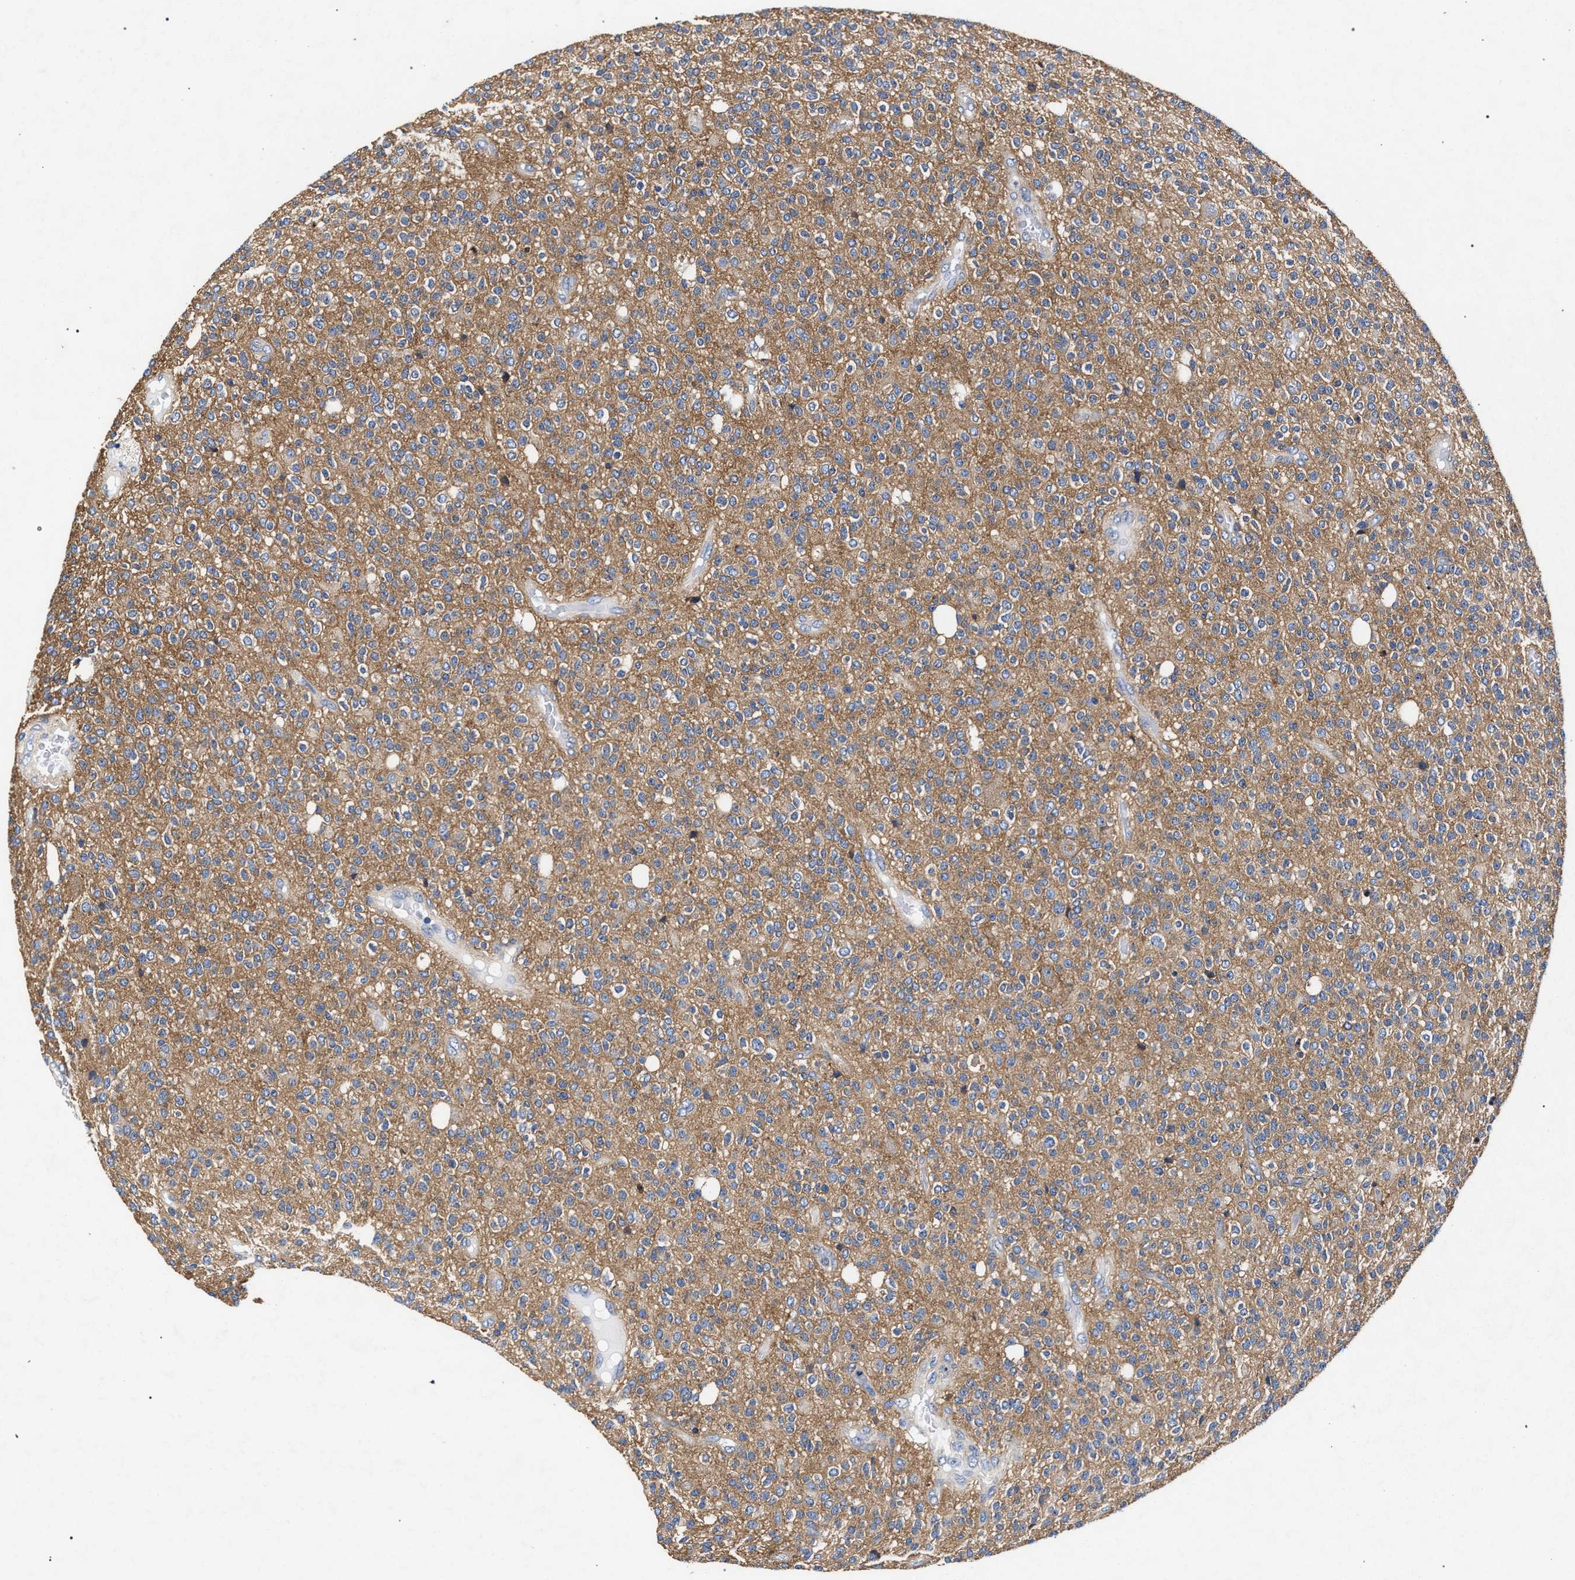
{"staining": {"intensity": "moderate", "quantity": ">75%", "location": "cytoplasmic/membranous"}, "tissue": "glioma", "cell_type": "Tumor cells", "image_type": "cancer", "snomed": [{"axis": "morphology", "description": "Glioma, malignant, High grade"}, {"axis": "topography", "description": "Brain"}], "caption": "Malignant glioma (high-grade) stained for a protein (brown) displays moderate cytoplasmic/membranous positive staining in approximately >75% of tumor cells.", "gene": "CFAP95", "patient": {"sex": "male", "age": 34}}